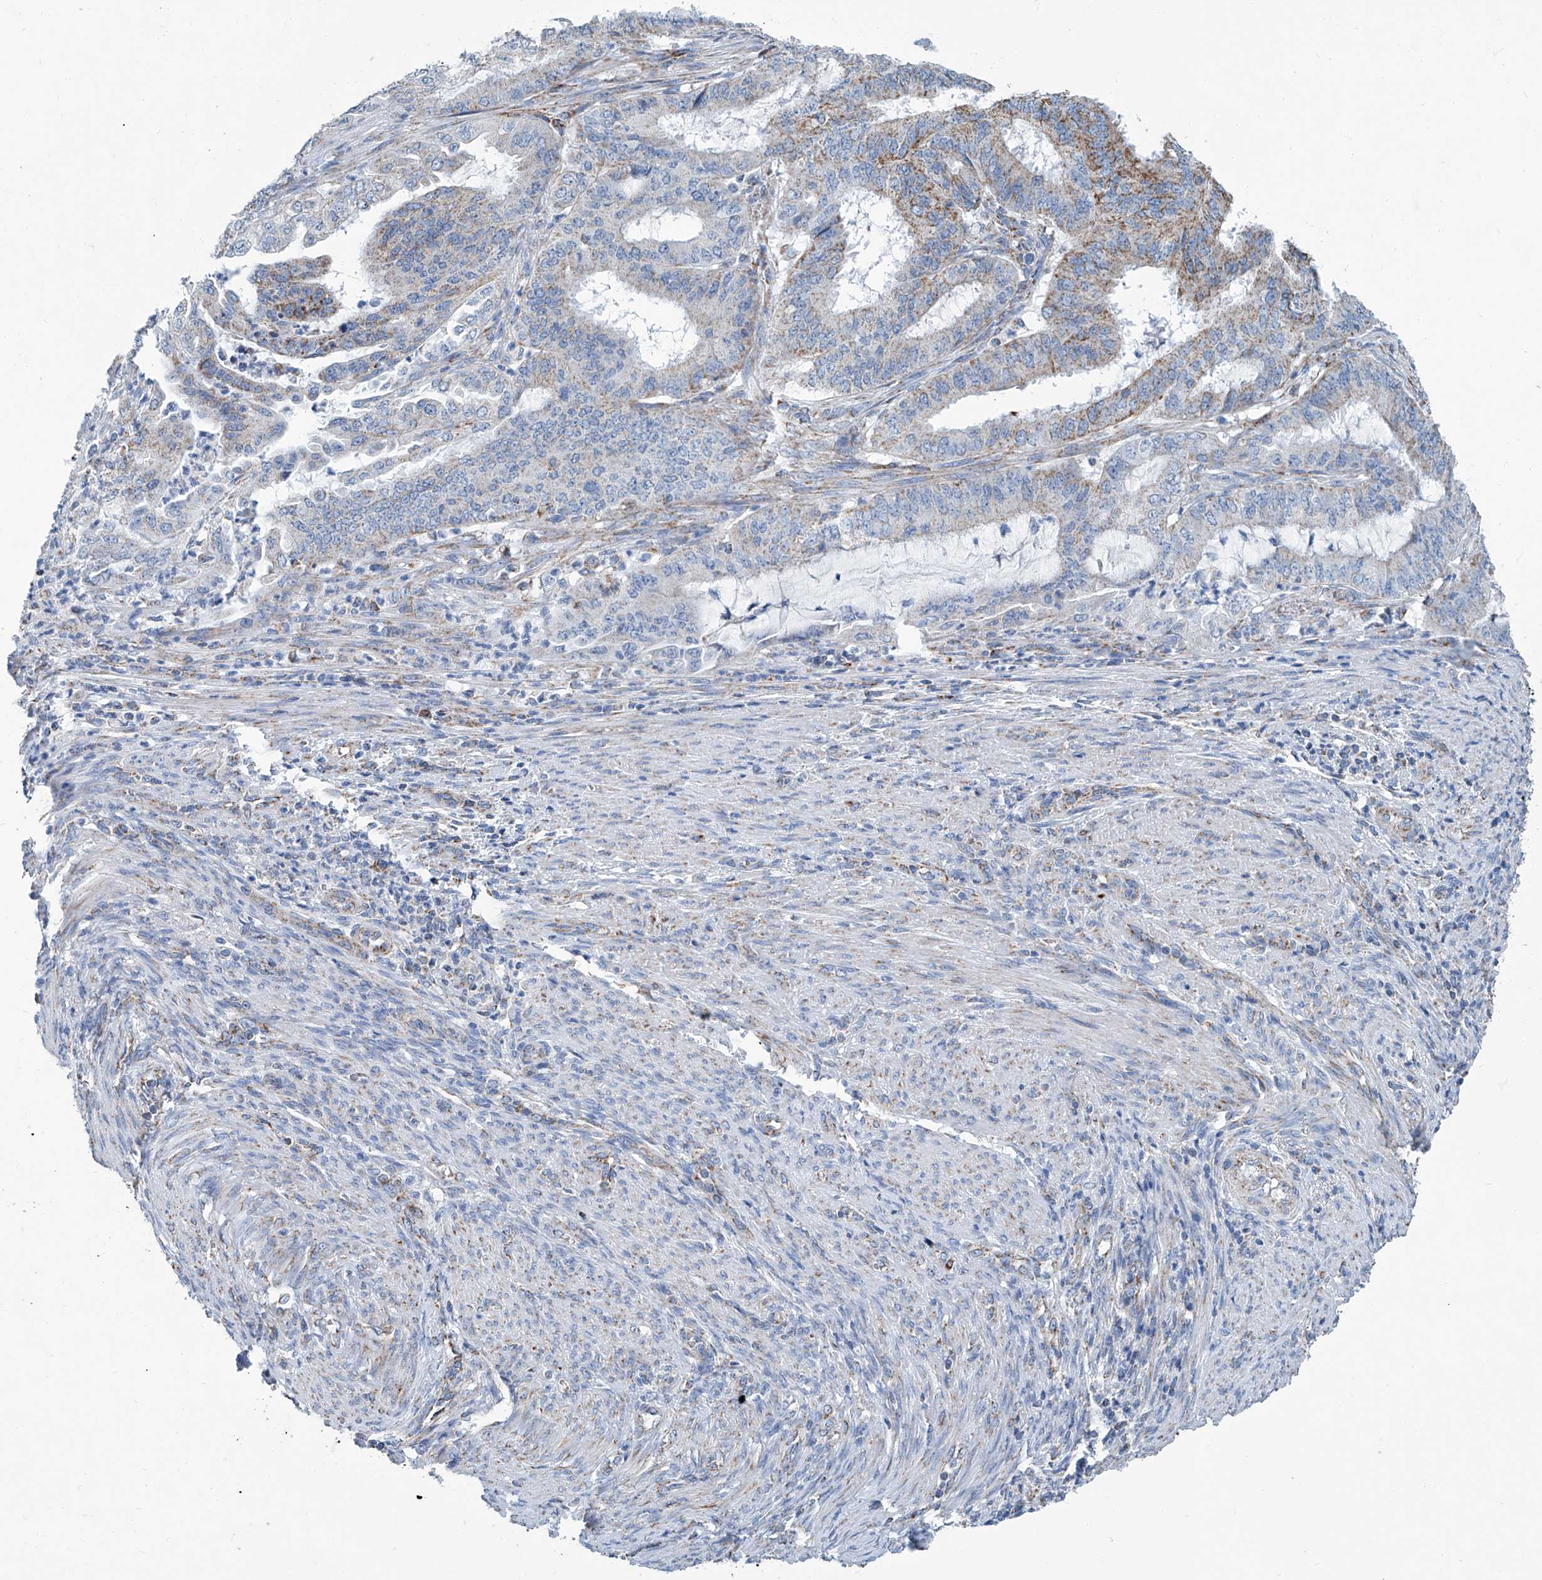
{"staining": {"intensity": "weak", "quantity": "25%-75%", "location": "cytoplasmic/membranous"}, "tissue": "endometrial cancer", "cell_type": "Tumor cells", "image_type": "cancer", "snomed": [{"axis": "morphology", "description": "Adenocarcinoma, NOS"}, {"axis": "topography", "description": "Endometrium"}], "caption": "Endometrial cancer (adenocarcinoma) stained with immunohistochemistry shows weak cytoplasmic/membranous staining in about 25%-75% of tumor cells.", "gene": "MT-ND1", "patient": {"sex": "female", "age": 51}}